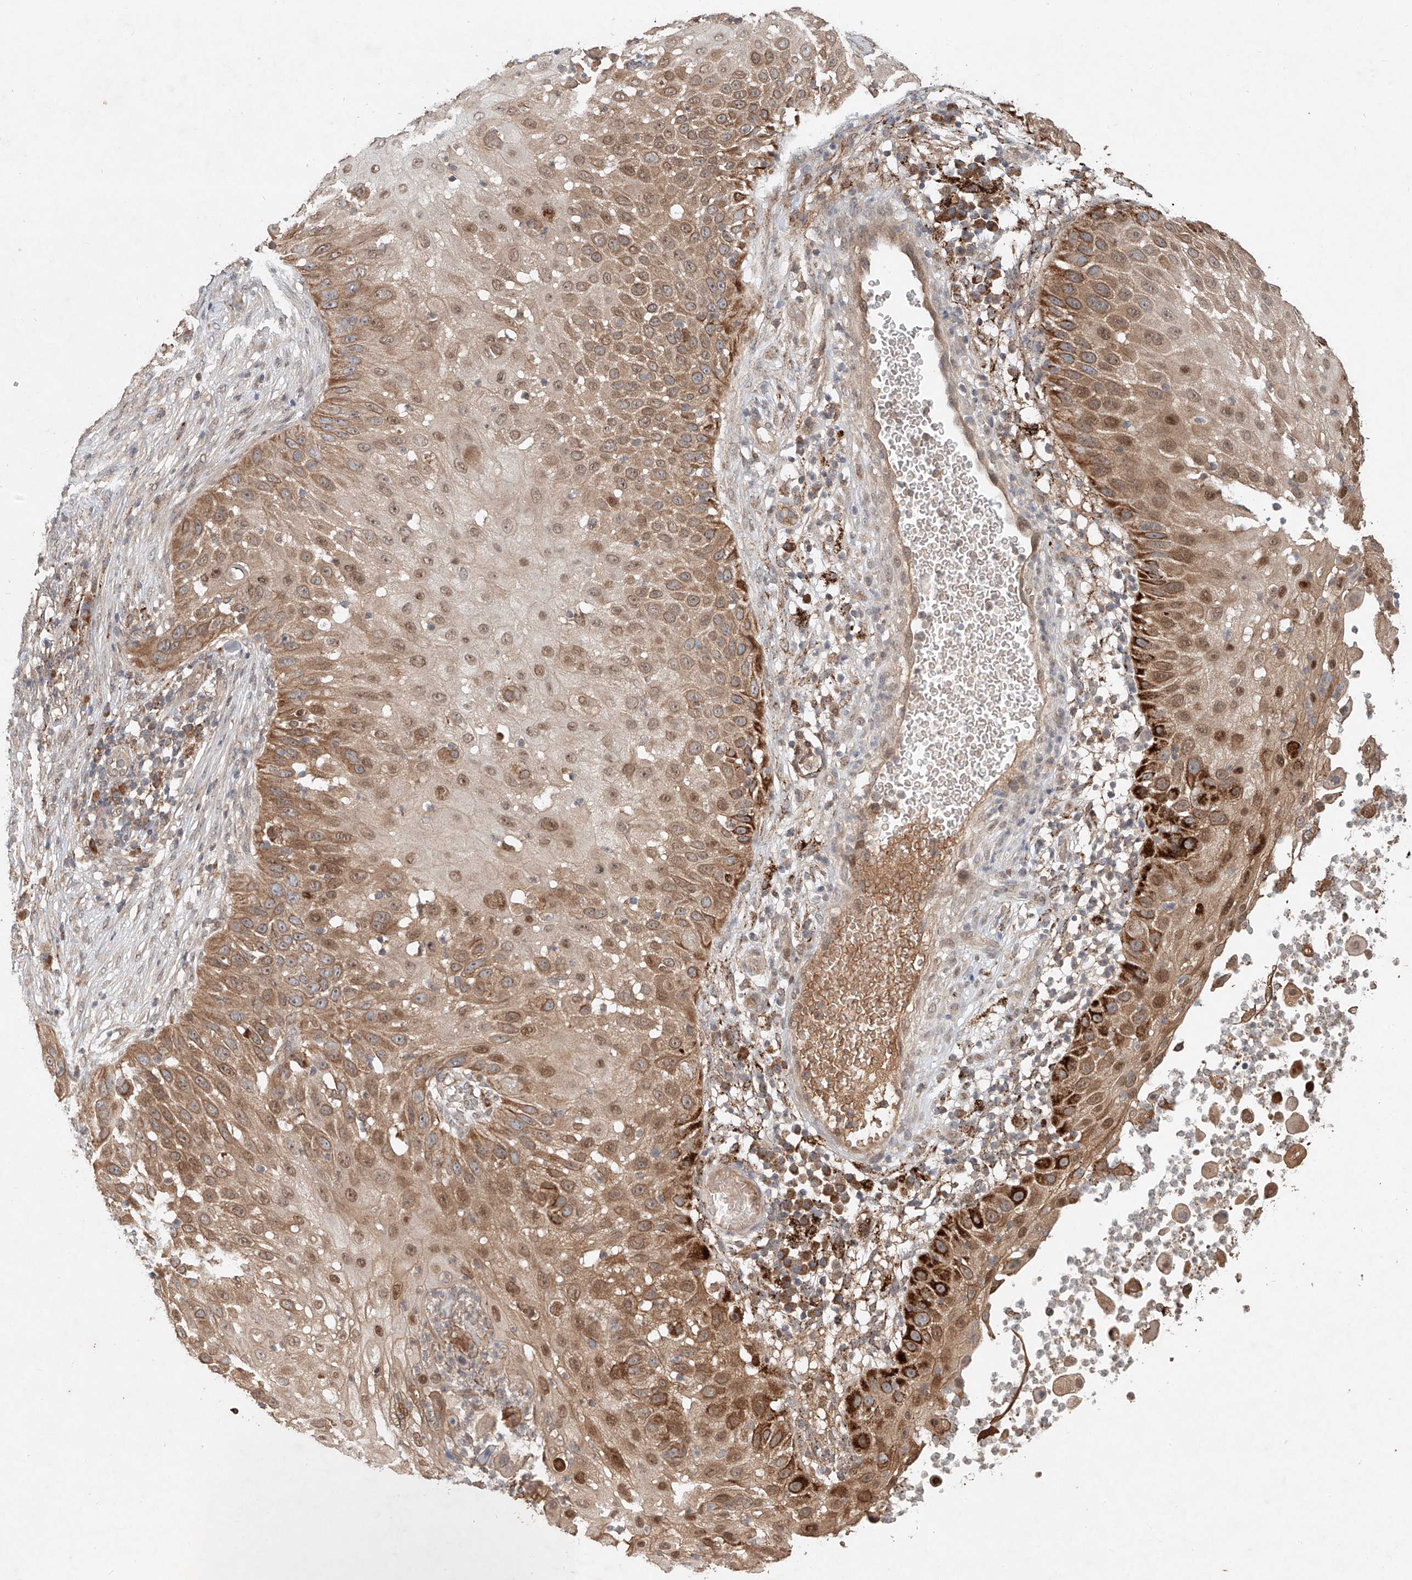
{"staining": {"intensity": "moderate", "quantity": ">75%", "location": "cytoplasmic/membranous,nuclear"}, "tissue": "skin cancer", "cell_type": "Tumor cells", "image_type": "cancer", "snomed": [{"axis": "morphology", "description": "Squamous cell carcinoma, NOS"}, {"axis": "topography", "description": "Skin"}], "caption": "Skin squamous cell carcinoma stained with a brown dye exhibits moderate cytoplasmic/membranous and nuclear positive positivity in about >75% of tumor cells.", "gene": "IER5", "patient": {"sex": "female", "age": 44}}